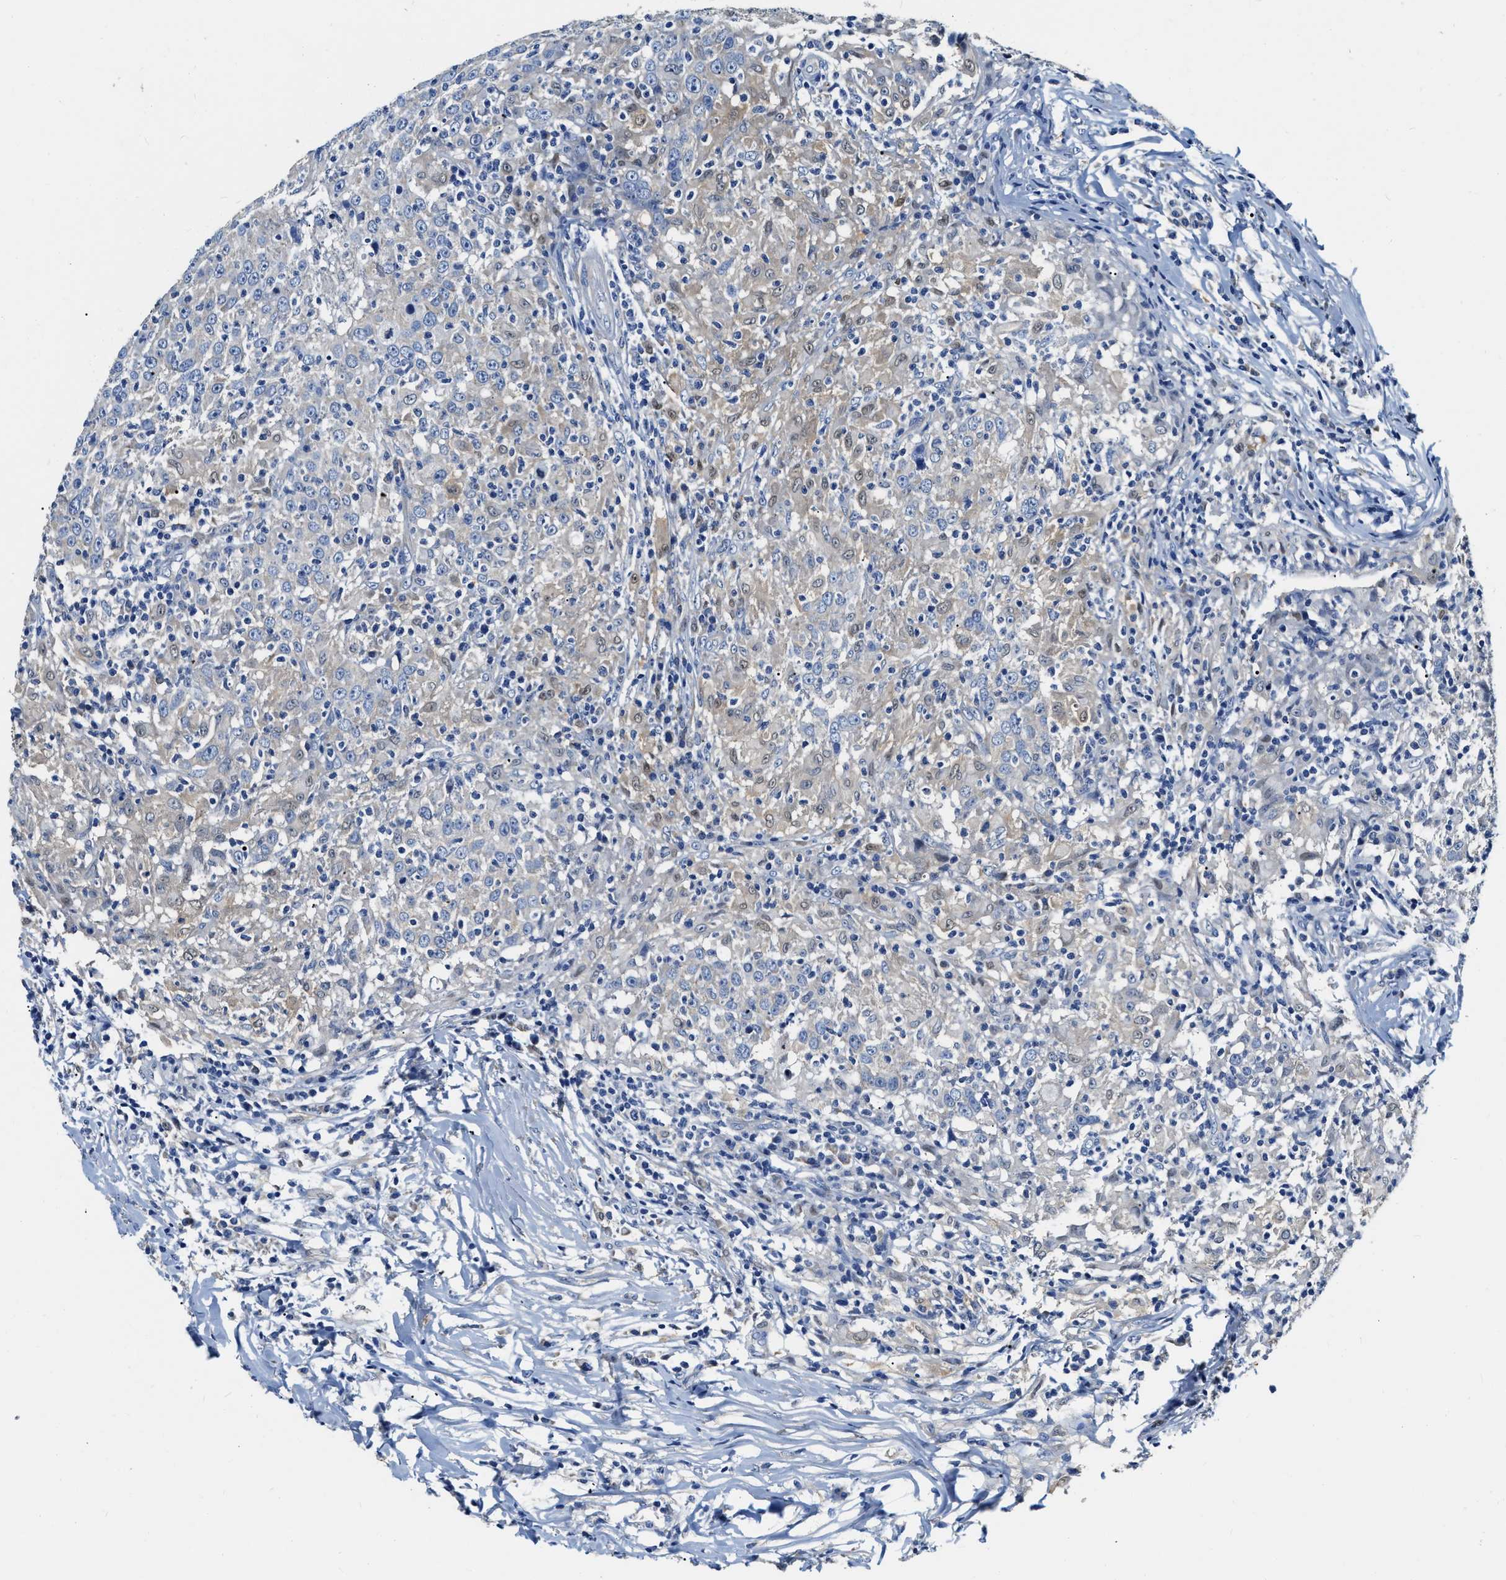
{"staining": {"intensity": "negative", "quantity": "none", "location": "none"}, "tissue": "head and neck cancer", "cell_type": "Tumor cells", "image_type": "cancer", "snomed": [{"axis": "morphology", "description": "Adenocarcinoma, NOS"}, {"axis": "topography", "description": "Salivary gland"}, {"axis": "topography", "description": "Head-Neck"}], "caption": "Tumor cells are negative for brown protein staining in head and neck cancer (adenocarcinoma). (DAB (3,3'-diaminobenzidine) immunohistochemistry (IHC) visualized using brightfield microscopy, high magnification).", "gene": "EIF2AK2", "patient": {"sex": "female", "age": 65}}